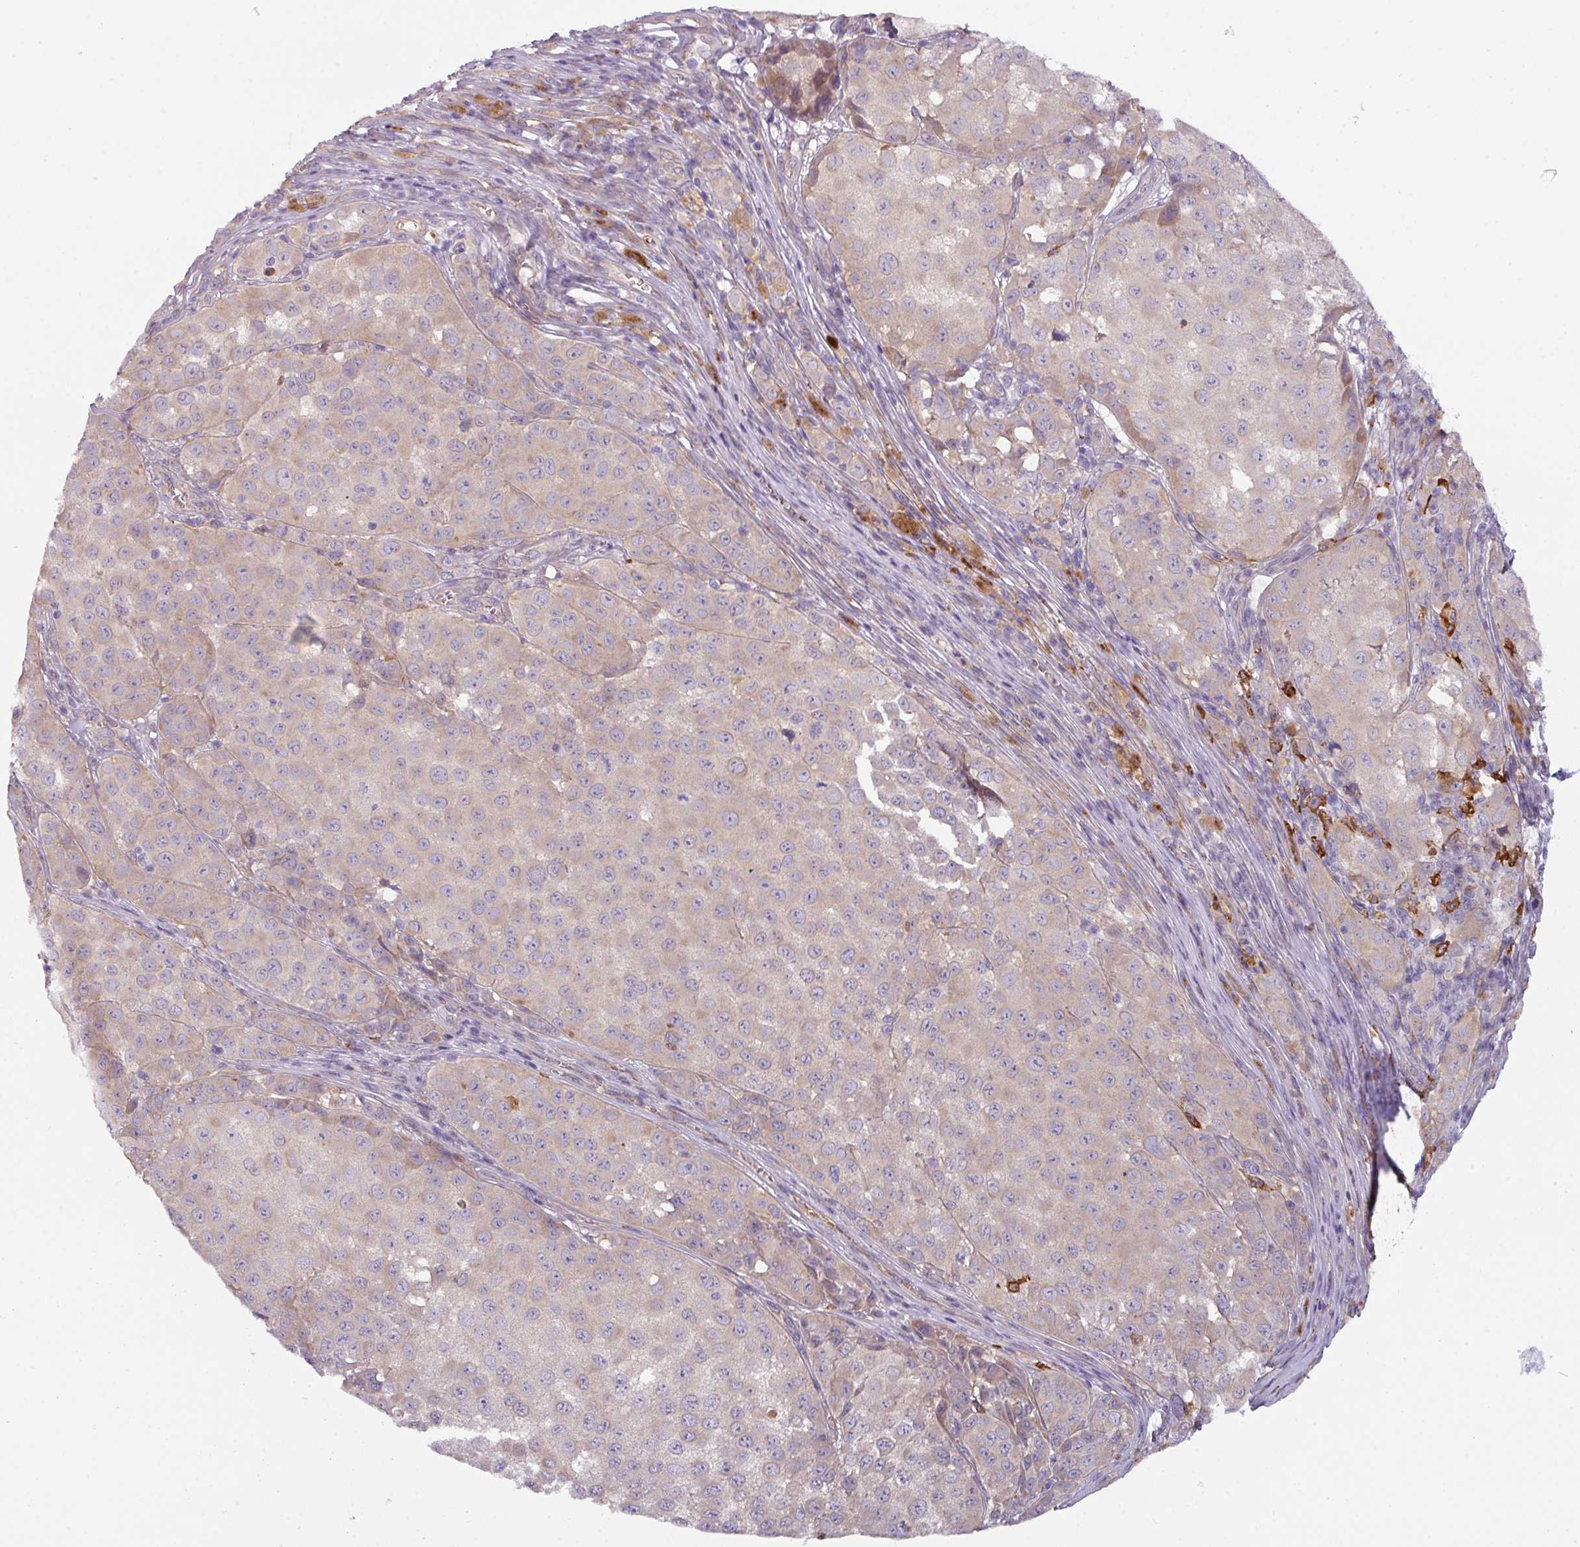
{"staining": {"intensity": "weak", "quantity": "<25%", "location": "cytoplasmic/membranous"}, "tissue": "melanoma", "cell_type": "Tumor cells", "image_type": "cancer", "snomed": [{"axis": "morphology", "description": "Malignant melanoma, NOS"}, {"axis": "topography", "description": "Skin"}], "caption": "DAB immunohistochemical staining of human malignant melanoma reveals no significant positivity in tumor cells. (Stains: DAB (3,3'-diaminobenzidine) IHC with hematoxylin counter stain, Microscopy: brightfield microscopy at high magnification).", "gene": "BUD23", "patient": {"sex": "male", "age": 64}}